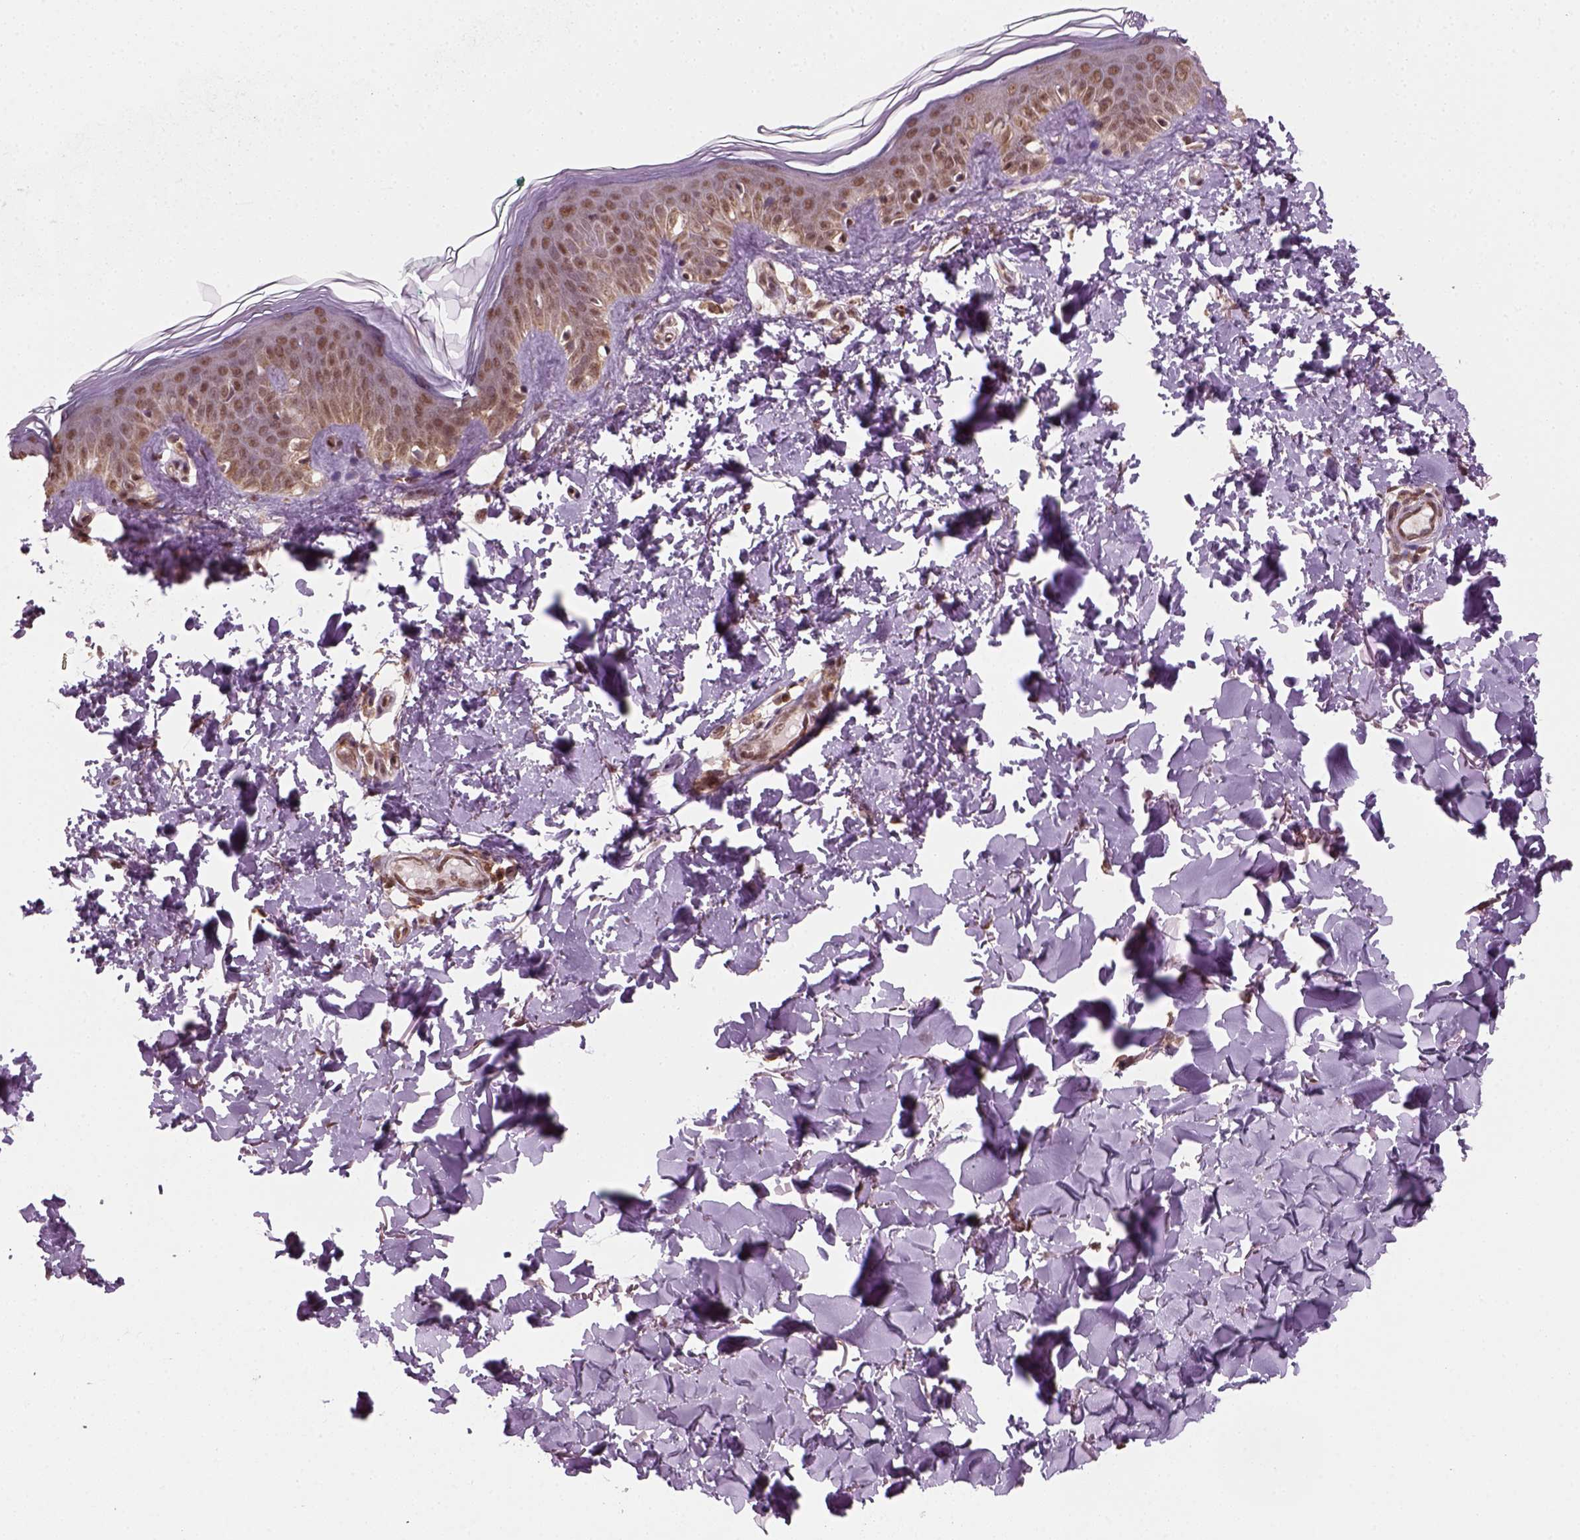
{"staining": {"intensity": "strong", "quantity": ">75%", "location": "cytoplasmic/membranous,nuclear"}, "tissue": "skin", "cell_type": "Fibroblasts", "image_type": "normal", "snomed": [{"axis": "morphology", "description": "Normal tissue, NOS"}, {"axis": "topography", "description": "Skin"}, {"axis": "topography", "description": "Peripheral nerve tissue"}], "caption": "Protein expression analysis of normal human skin reveals strong cytoplasmic/membranous,nuclear positivity in about >75% of fibroblasts. Using DAB (brown) and hematoxylin (blue) stains, captured at high magnification using brightfield microscopy.", "gene": "NUDT9", "patient": {"sex": "female", "age": 45}}